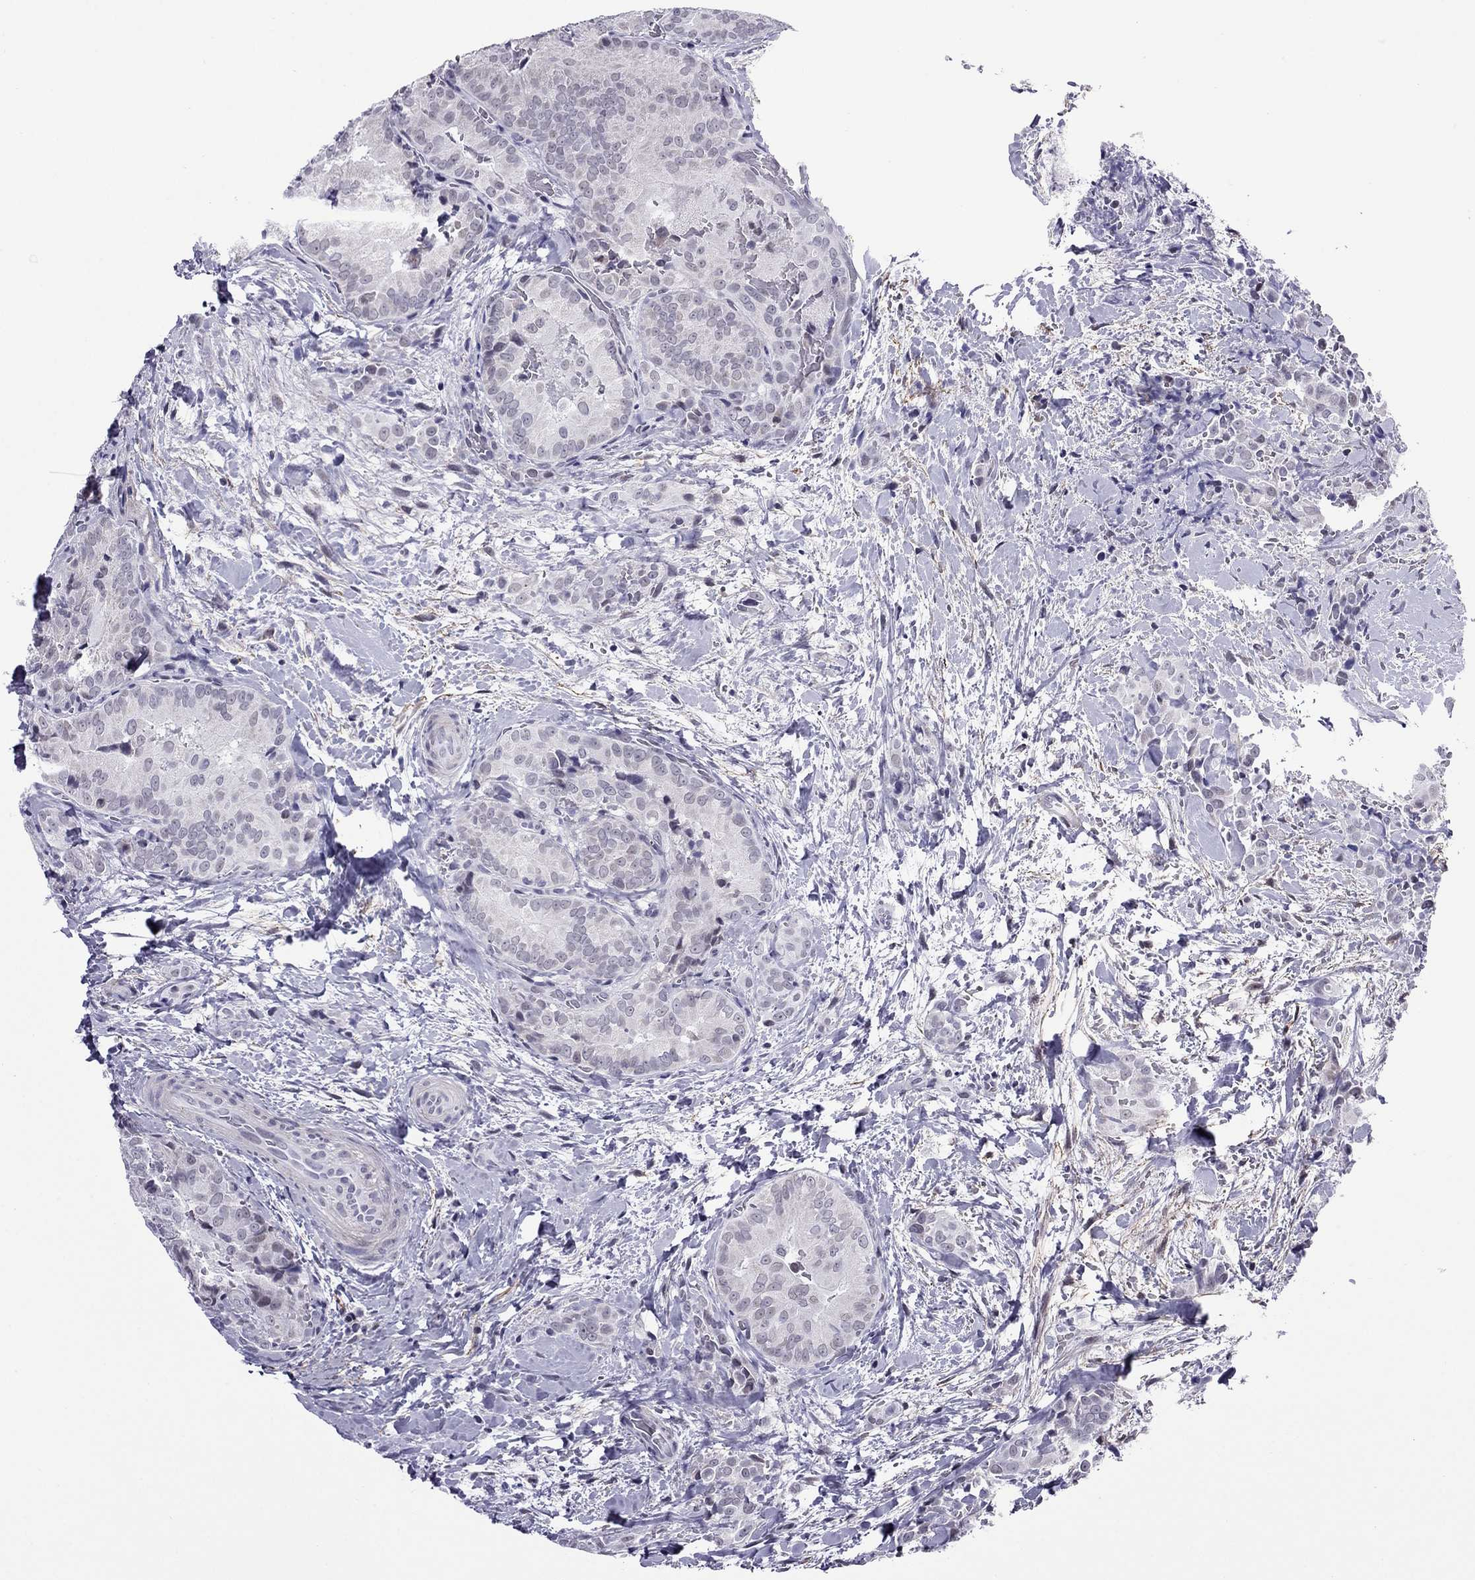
{"staining": {"intensity": "negative", "quantity": "none", "location": "none"}, "tissue": "thyroid cancer", "cell_type": "Tumor cells", "image_type": "cancer", "snomed": [{"axis": "morphology", "description": "Papillary adenocarcinoma, NOS"}, {"axis": "topography", "description": "Thyroid gland"}], "caption": "There is no significant expression in tumor cells of papillary adenocarcinoma (thyroid). Nuclei are stained in blue.", "gene": "ZNF646", "patient": {"sex": "male", "age": 61}}